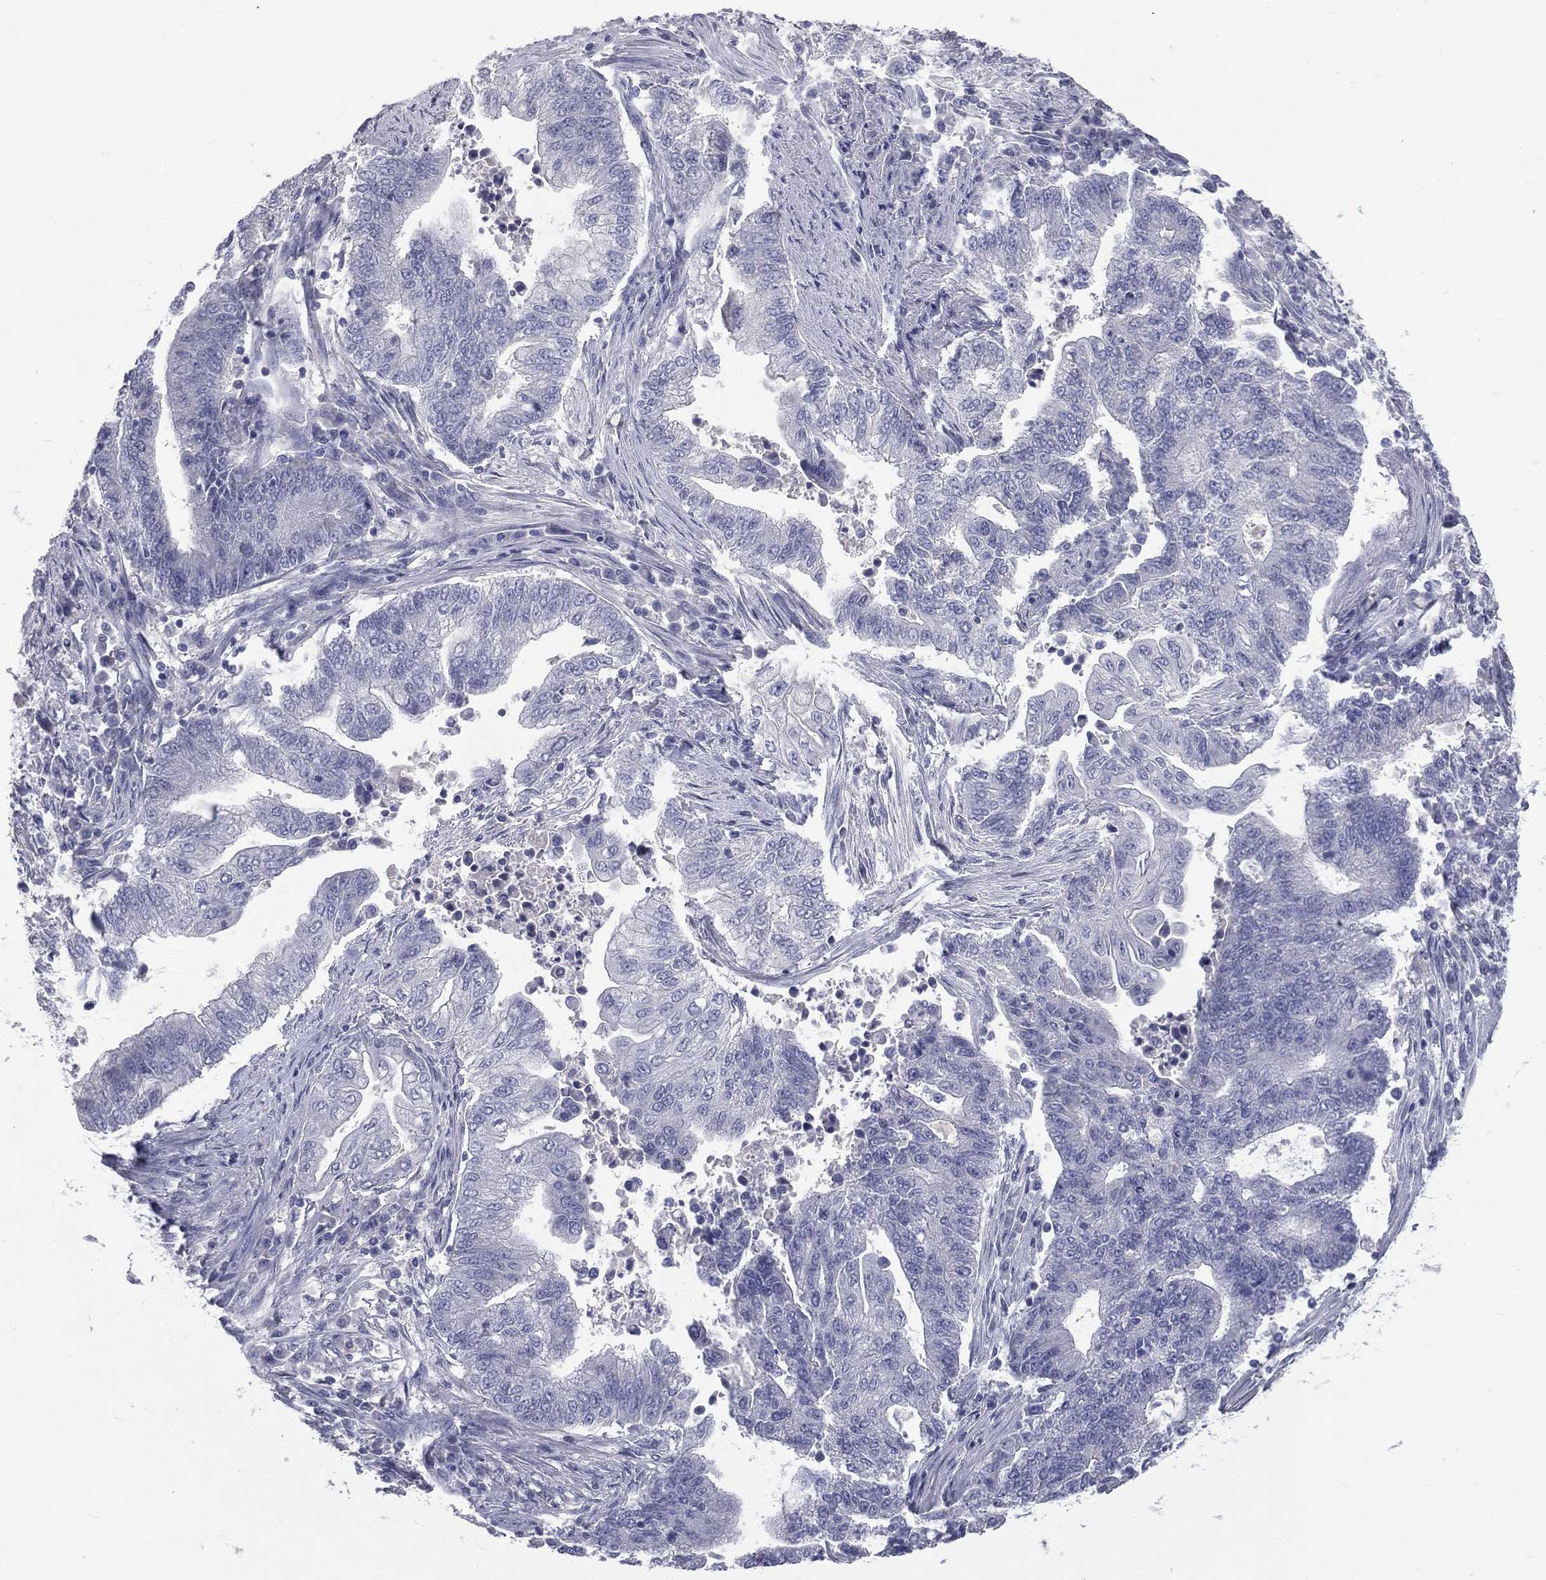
{"staining": {"intensity": "negative", "quantity": "none", "location": "none"}, "tissue": "endometrial cancer", "cell_type": "Tumor cells", "image_type": "cancer", "snomed": [{"axis": "morphology", "description": "Adenocarcinoma, NOS"}, {"axis": "topography", "description": "Uterus"}, {"axis": "topography", "description": "Endometrium"}], "caption": "The image displays no staining of tumor cells in endometrial cancer.", "gene": "TFPI2", "patient": {"sex": "female", "age": 54}}